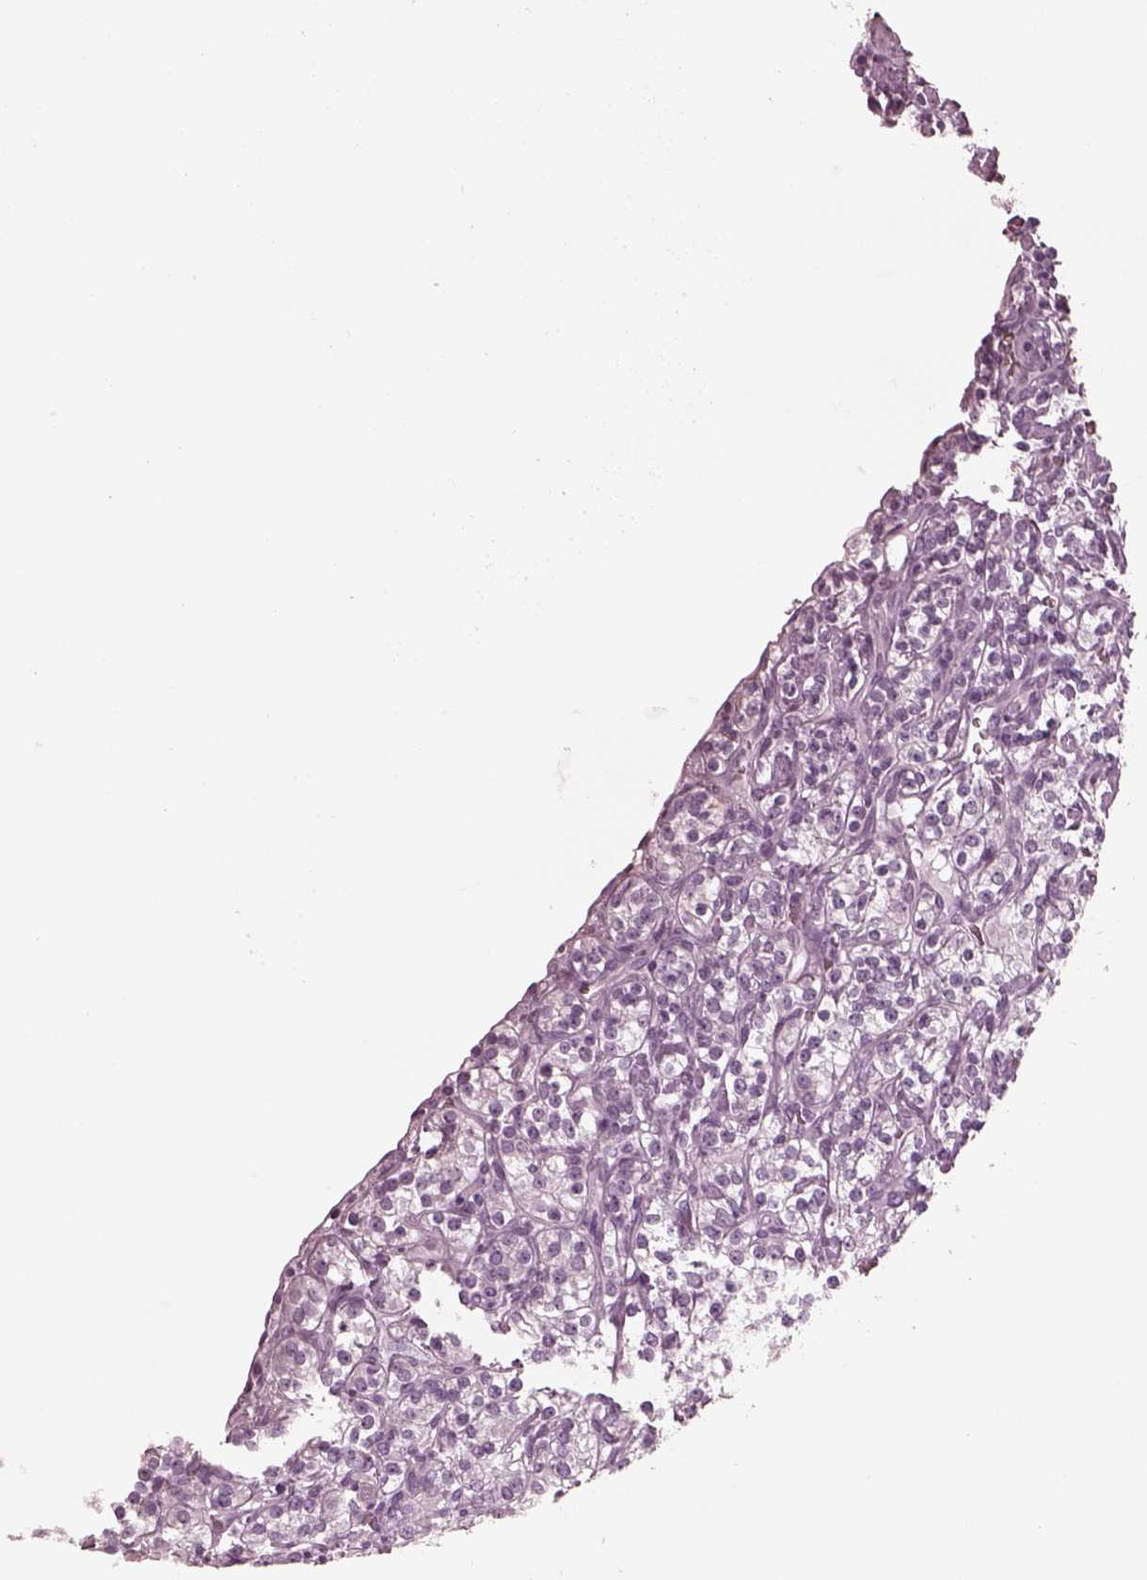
{"staining": {"intensity": "negative", "quantity": "none", "location": "none"}, "tissue": "renal cancer", "cell_type": "Tumor cells", "image_type": "cancer", "snomed": [{"axis": "morphology", "description": "Adenocarcinoma, NOS"}, {"axis": "topography", "description": "Kidney"}], "caption": "An immunohistochemistry micrograph of renal cancer (adenocarcinoma) is shown. There is no staining in tumor cells of renal cancer (adenocarcinoma).", "gene": "GRM6", "patient": {"sex": "male", "age": 77}}